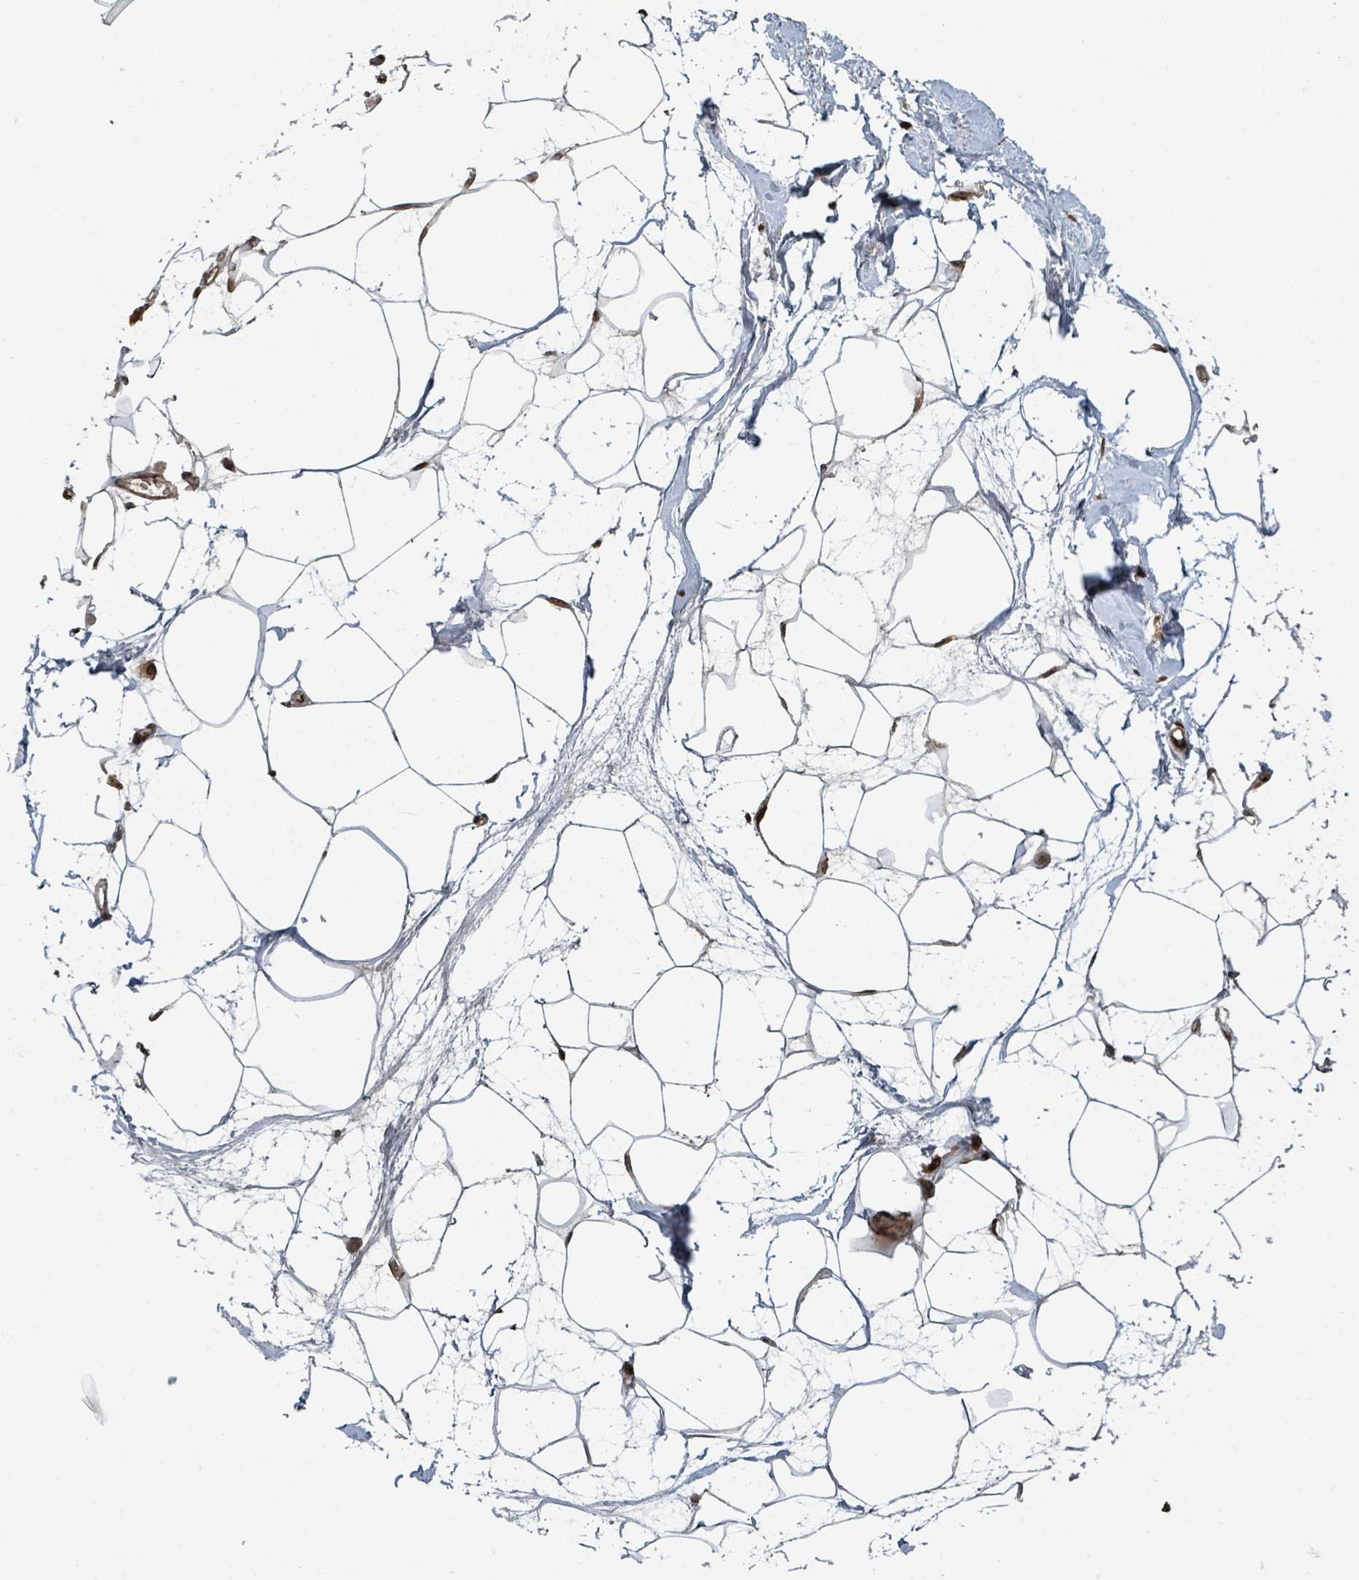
{"staining": {"intensity": "moderate", "quantity": ">75%", "location": "cytoplasmic/membranous"}, "tissue": "breast", "cell_type": "Adipocytes", "image_type": "normal", "snomed": [{"axis": "morphology", "description": "Normal tissue, NOS"}, {"axis": "topography", "description": "Breast"}], "caption": "A histopathology image showing moderate cytoplasmic/membranous expression in about >75% of adipocytes in normal breast, as visualized by brown immunohistochemical staining.", "gene": "DPM1", "patient": {"sex": "female", "age": 45}}